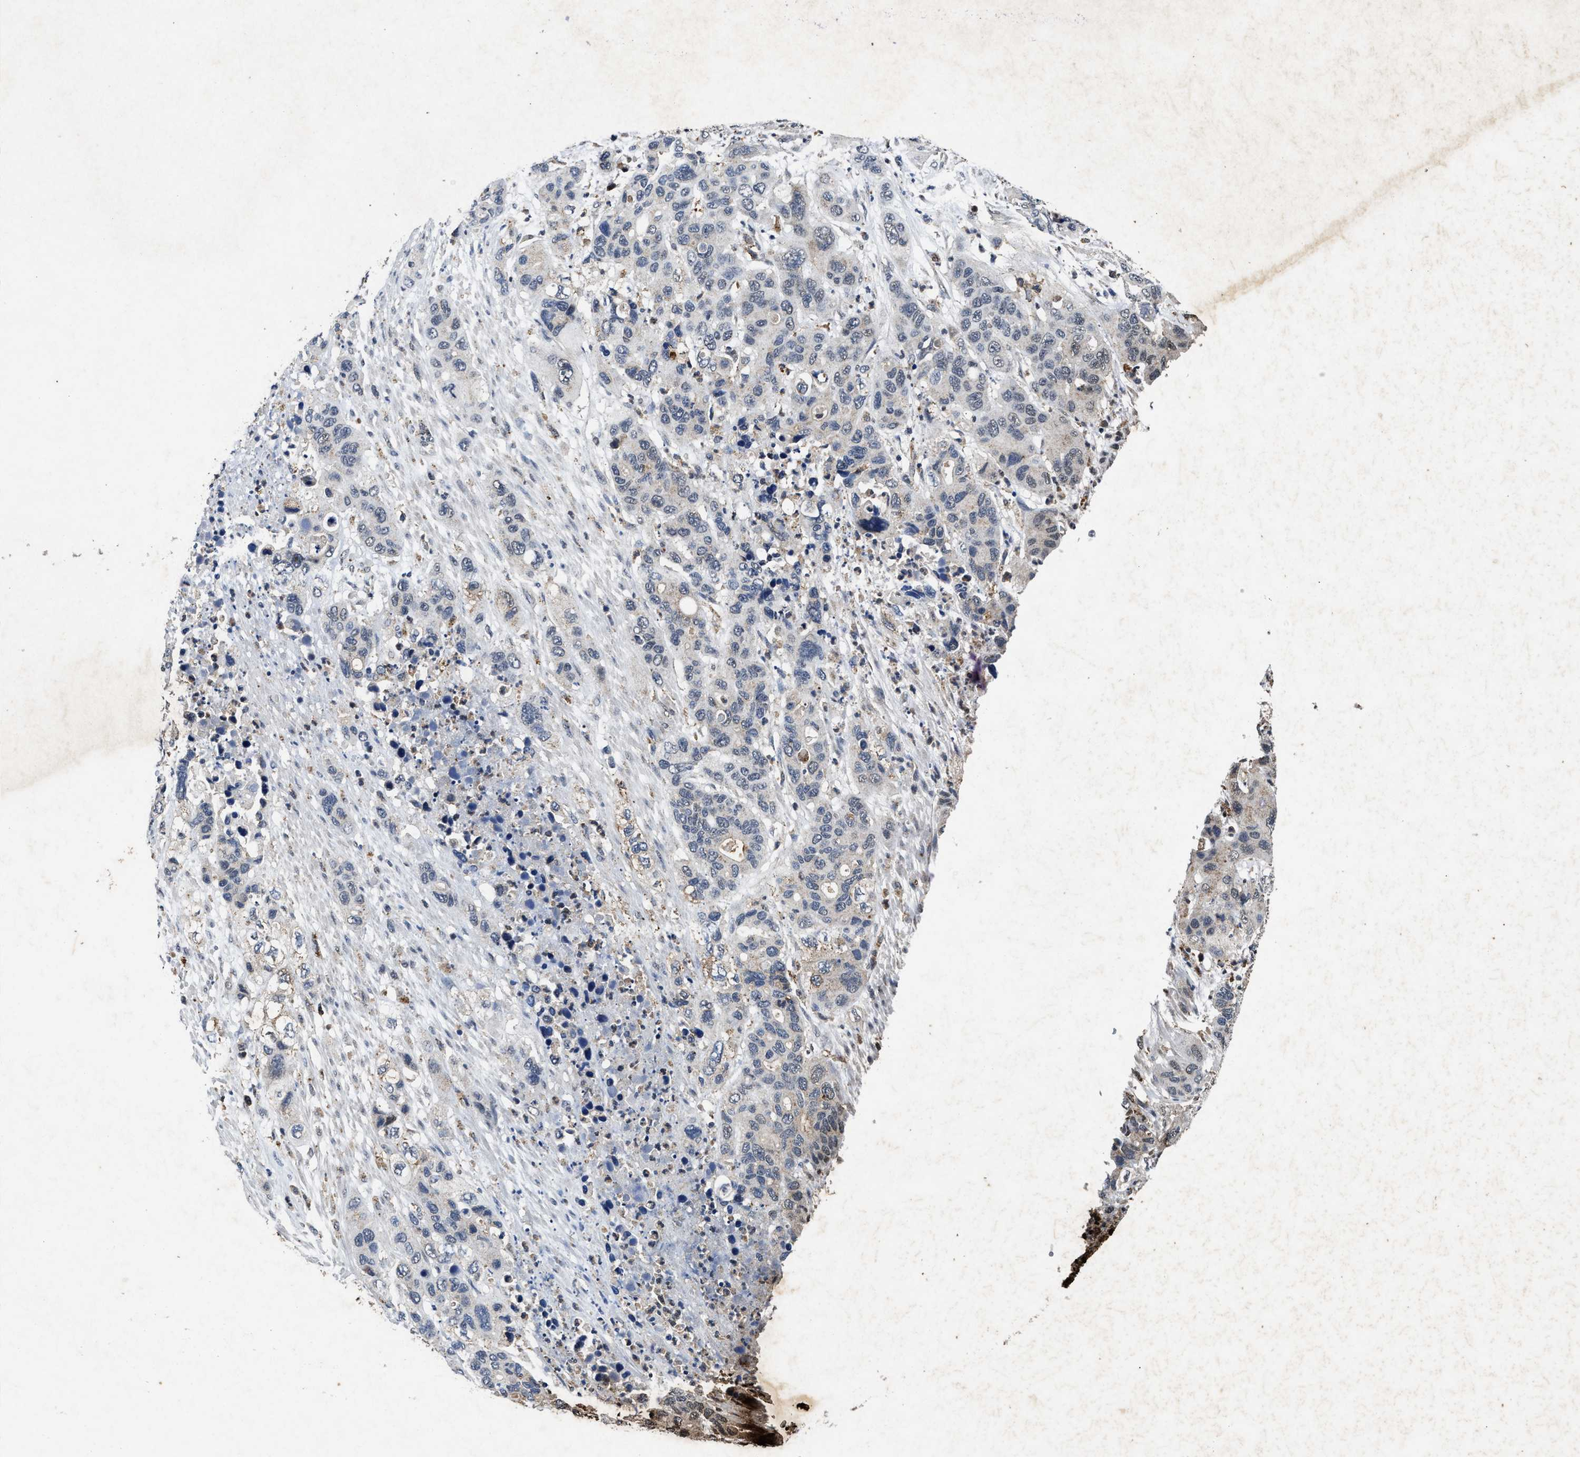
{"staining": {"intensity": "negative", "quantity": "none", "location": "none"}, "tissue": "pancreatic cancer", "cell_type": "Tumor cells", "image_type": "cancer", "snomed": [{"axis": "morphology", "description": "Adenocarcinoma, NOS"}, {"axis": "topography", "description": "Pancreas"}], "caption": "This is a image of immunohistochemistry staining of pancreatic cancer, which shows no expression in tumor cells.", "gene": "ACOX1", "patient": {"sex": "female", "age": 71}}